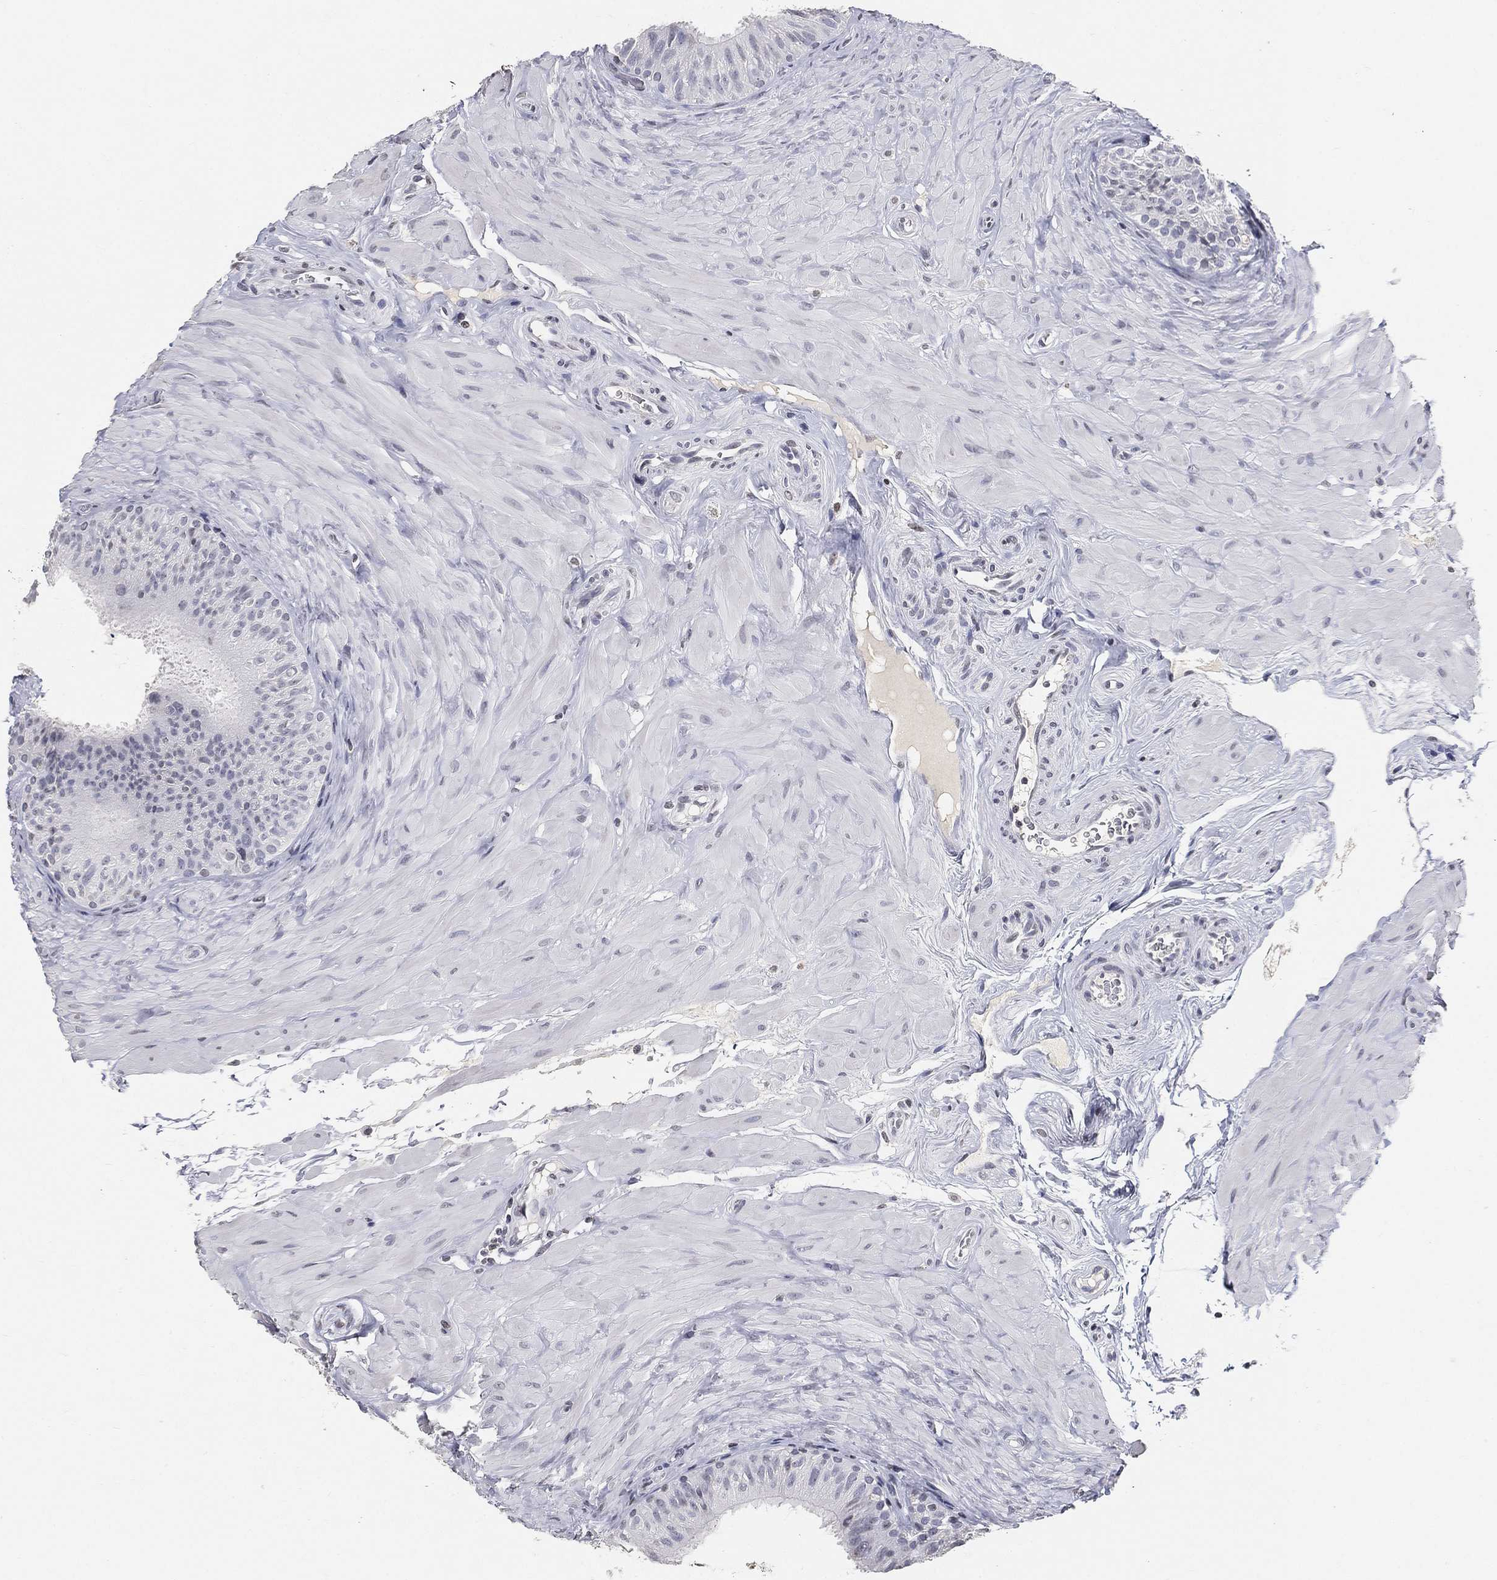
{"staining": {"intensity": "negative", "quantity": "none", "location": "none"}, "tissue": "epididymis", "cell_type": "Glandular cells", "image_type": "normal", "snomed": [{"axis": "morphology", "description": "Normal tissue, NOS"}, {"axis": "topography", "description": "Epididymis"}], "caption": "A high-resolution histopathology image shows immunohistochemistry staining of normal epididymis, which demonstrates no significant expression in glandular cells.", "gene": "ARG1", "patient": {"sex": "male", "age": 34}}